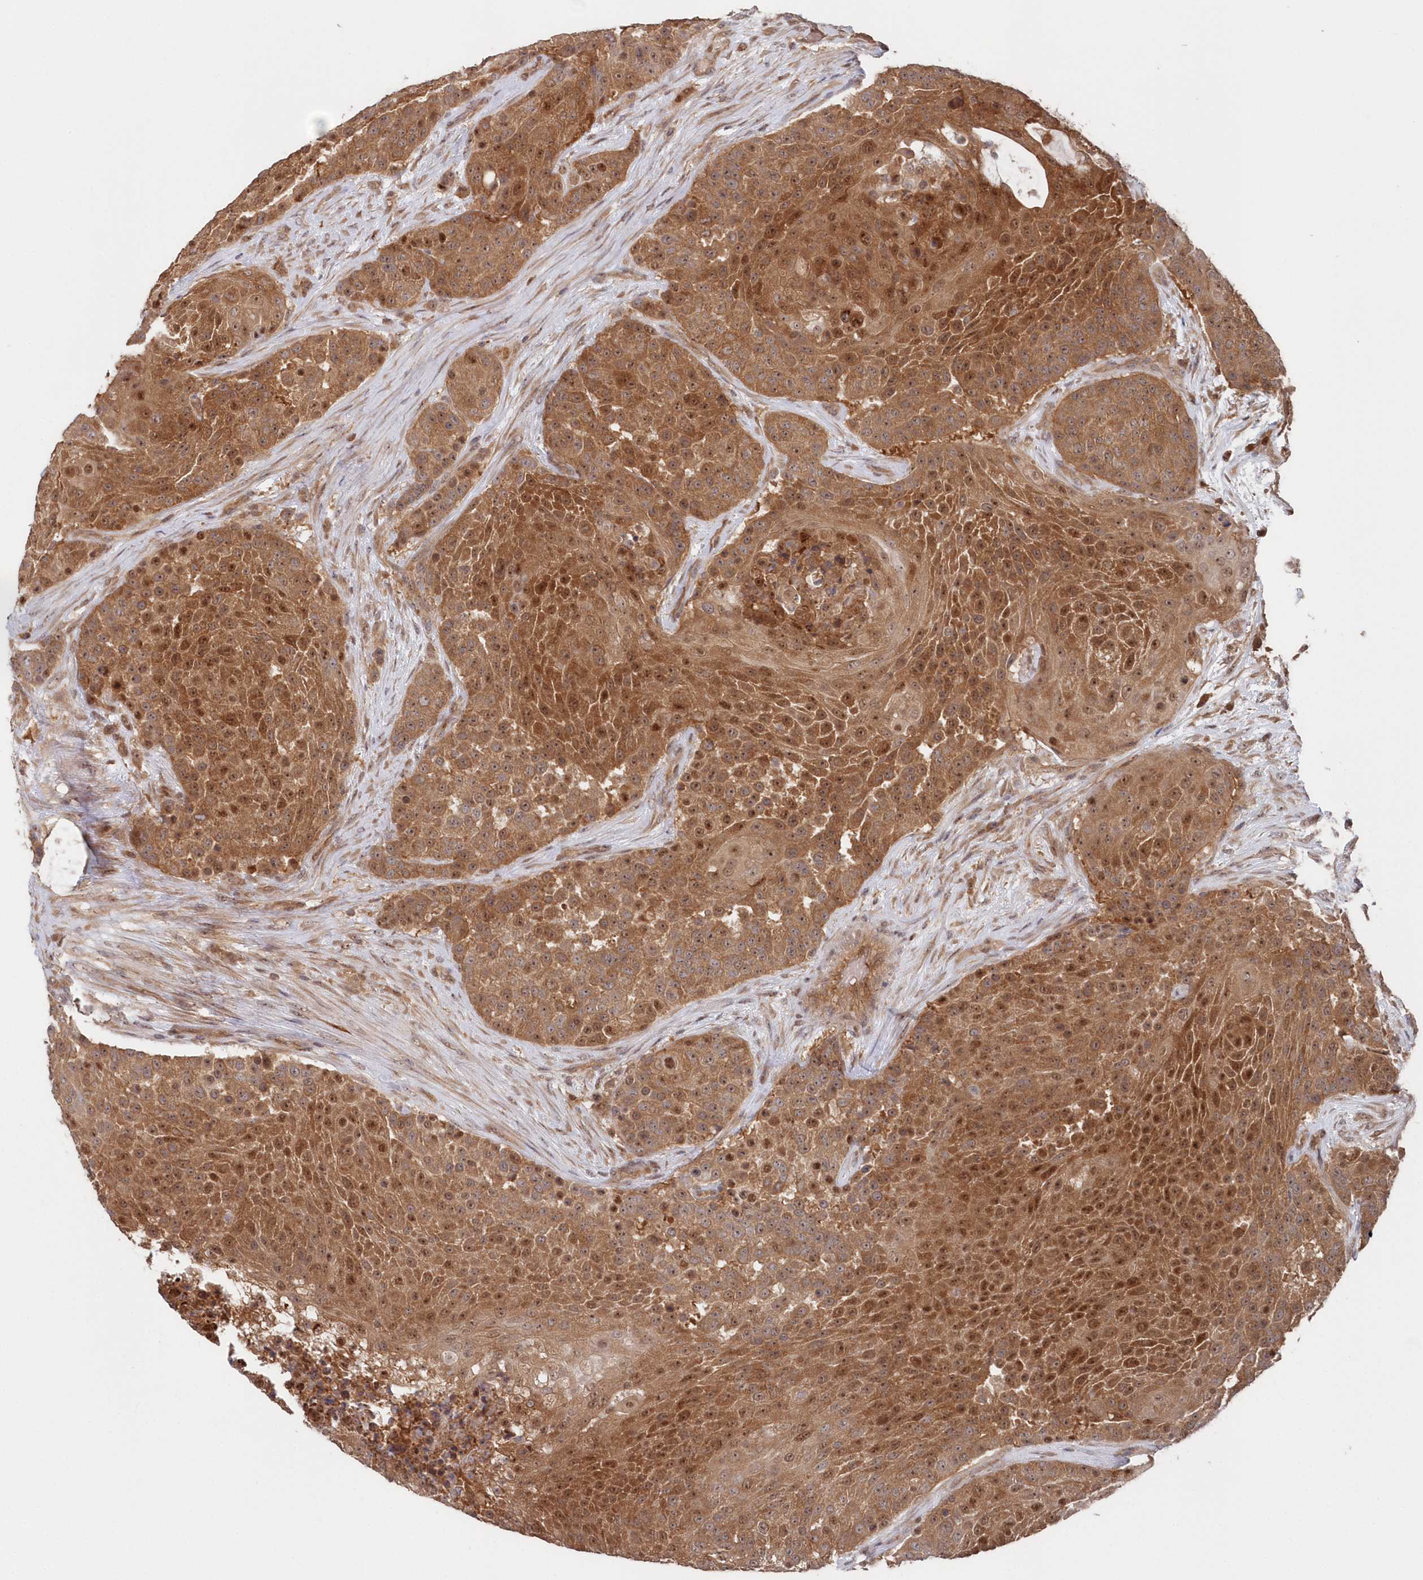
{"staining": {"intensity": "strong", "quantity": ">75%", "location": "cytoplasmic/membranous,nuclear"}, "tissue": "urothelial cancer", "cell_type": "Tumor cells", "image_type": "cancer", "snomed": [{"axis": "morphology", "description": "Urothelial carcinoma, High grade"}, {"axis": "topography", "description": "Urinary bladder"}], "caption": "There is high levels of strong cytoplasmic/membranous and nuclear staining in tumor cells of urothelial cancer, as demonstrated by immunohistochemical staining (brown color).", "gene": "ABHD14B", "patient": {"sex": "female", "age": 63}}